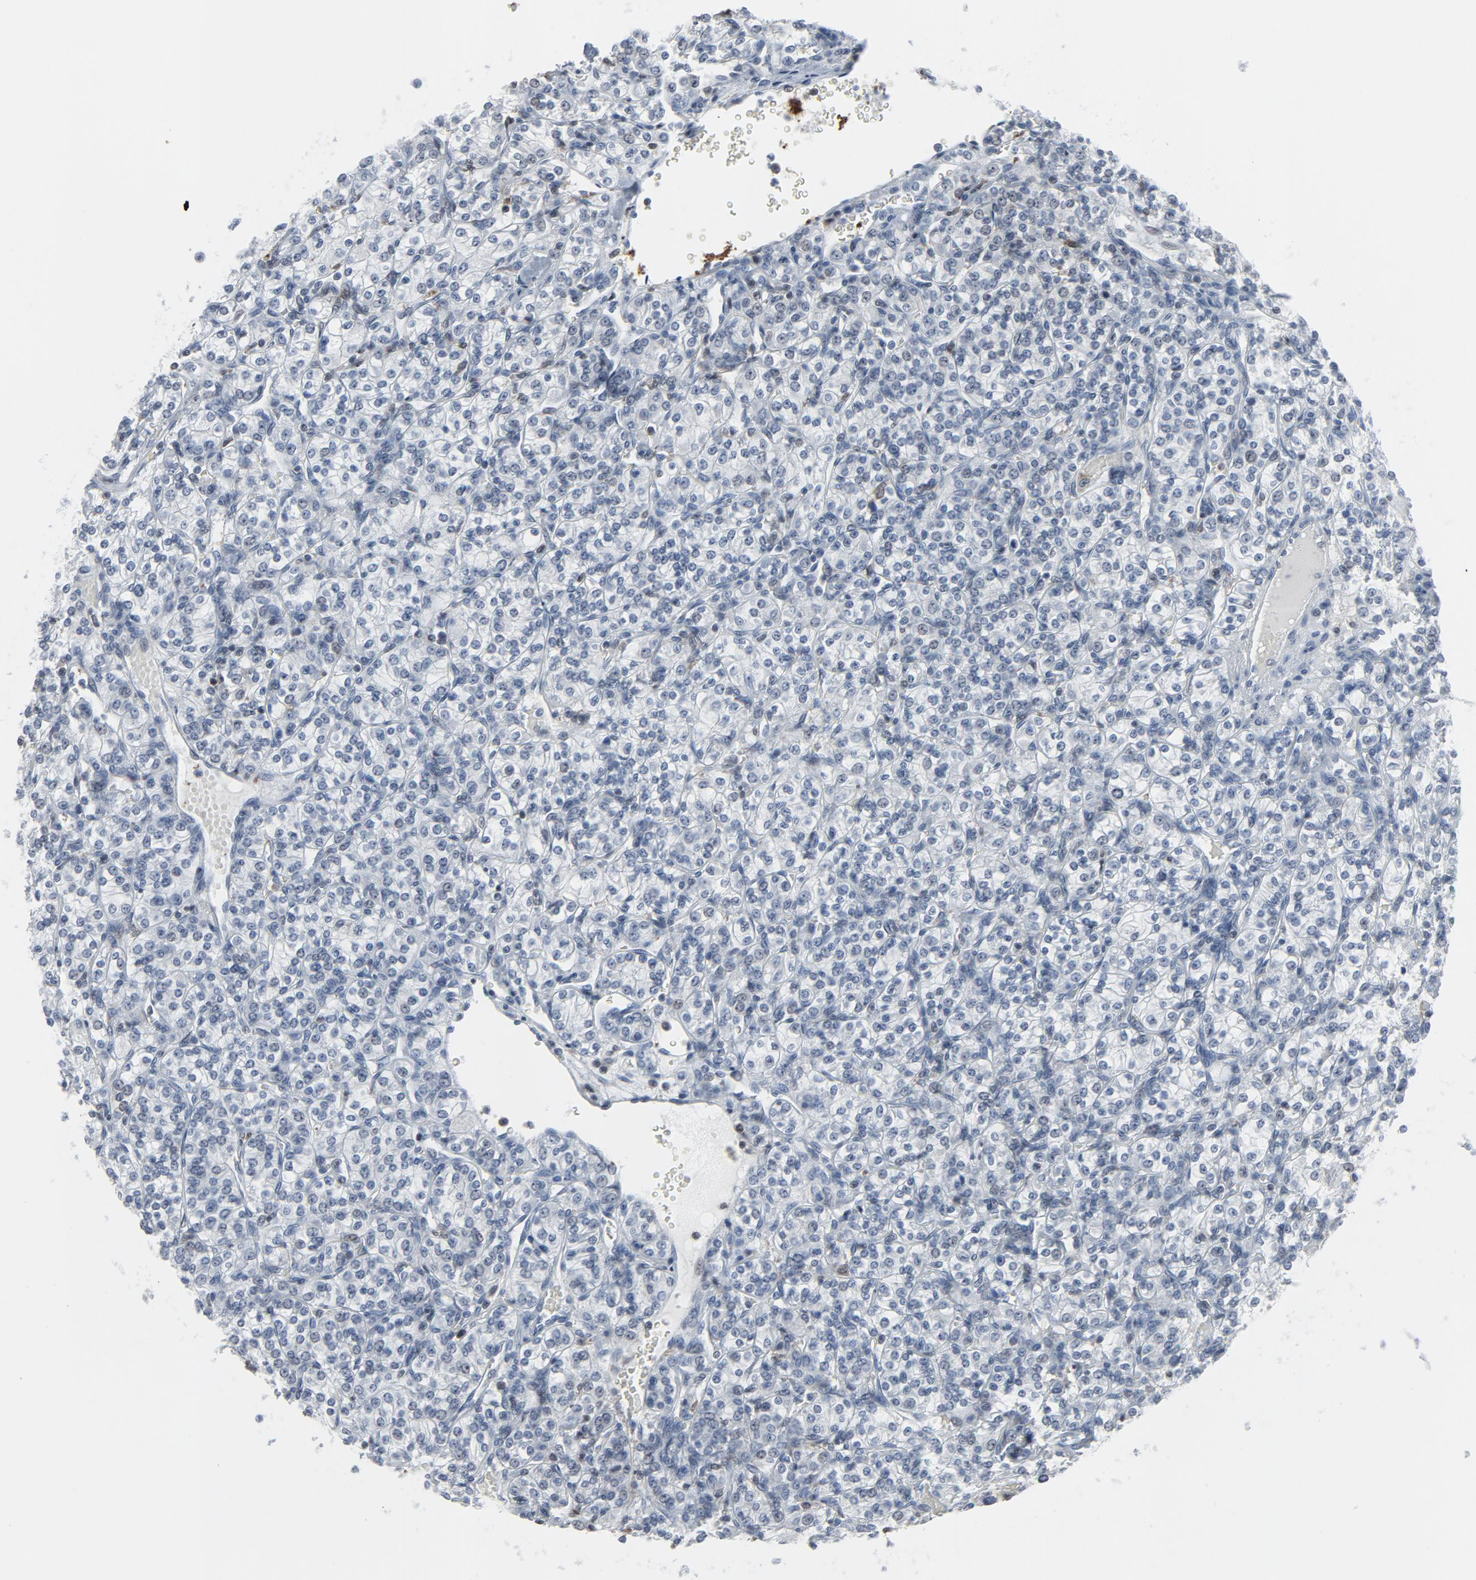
{"staining": {"intensity": "negative", "quantity": "none", "location": "none"}, "tissue": "renal cancer", "cell_type": "Tumor cells", "image_type": "cancer", "snomed": [{"axis": "morphology", "description": "Adenocarcinoma, NOS"}, {"axis": "topography", "description": "Kidney"}], "caption": "DAB (3,3'-diaminobenzidine) immunohistochemical staining of human renal cancer shows no significant expression in tumor cells.", "gene": "STAT5A", "patient": {"sex": "male", "age": 77}}